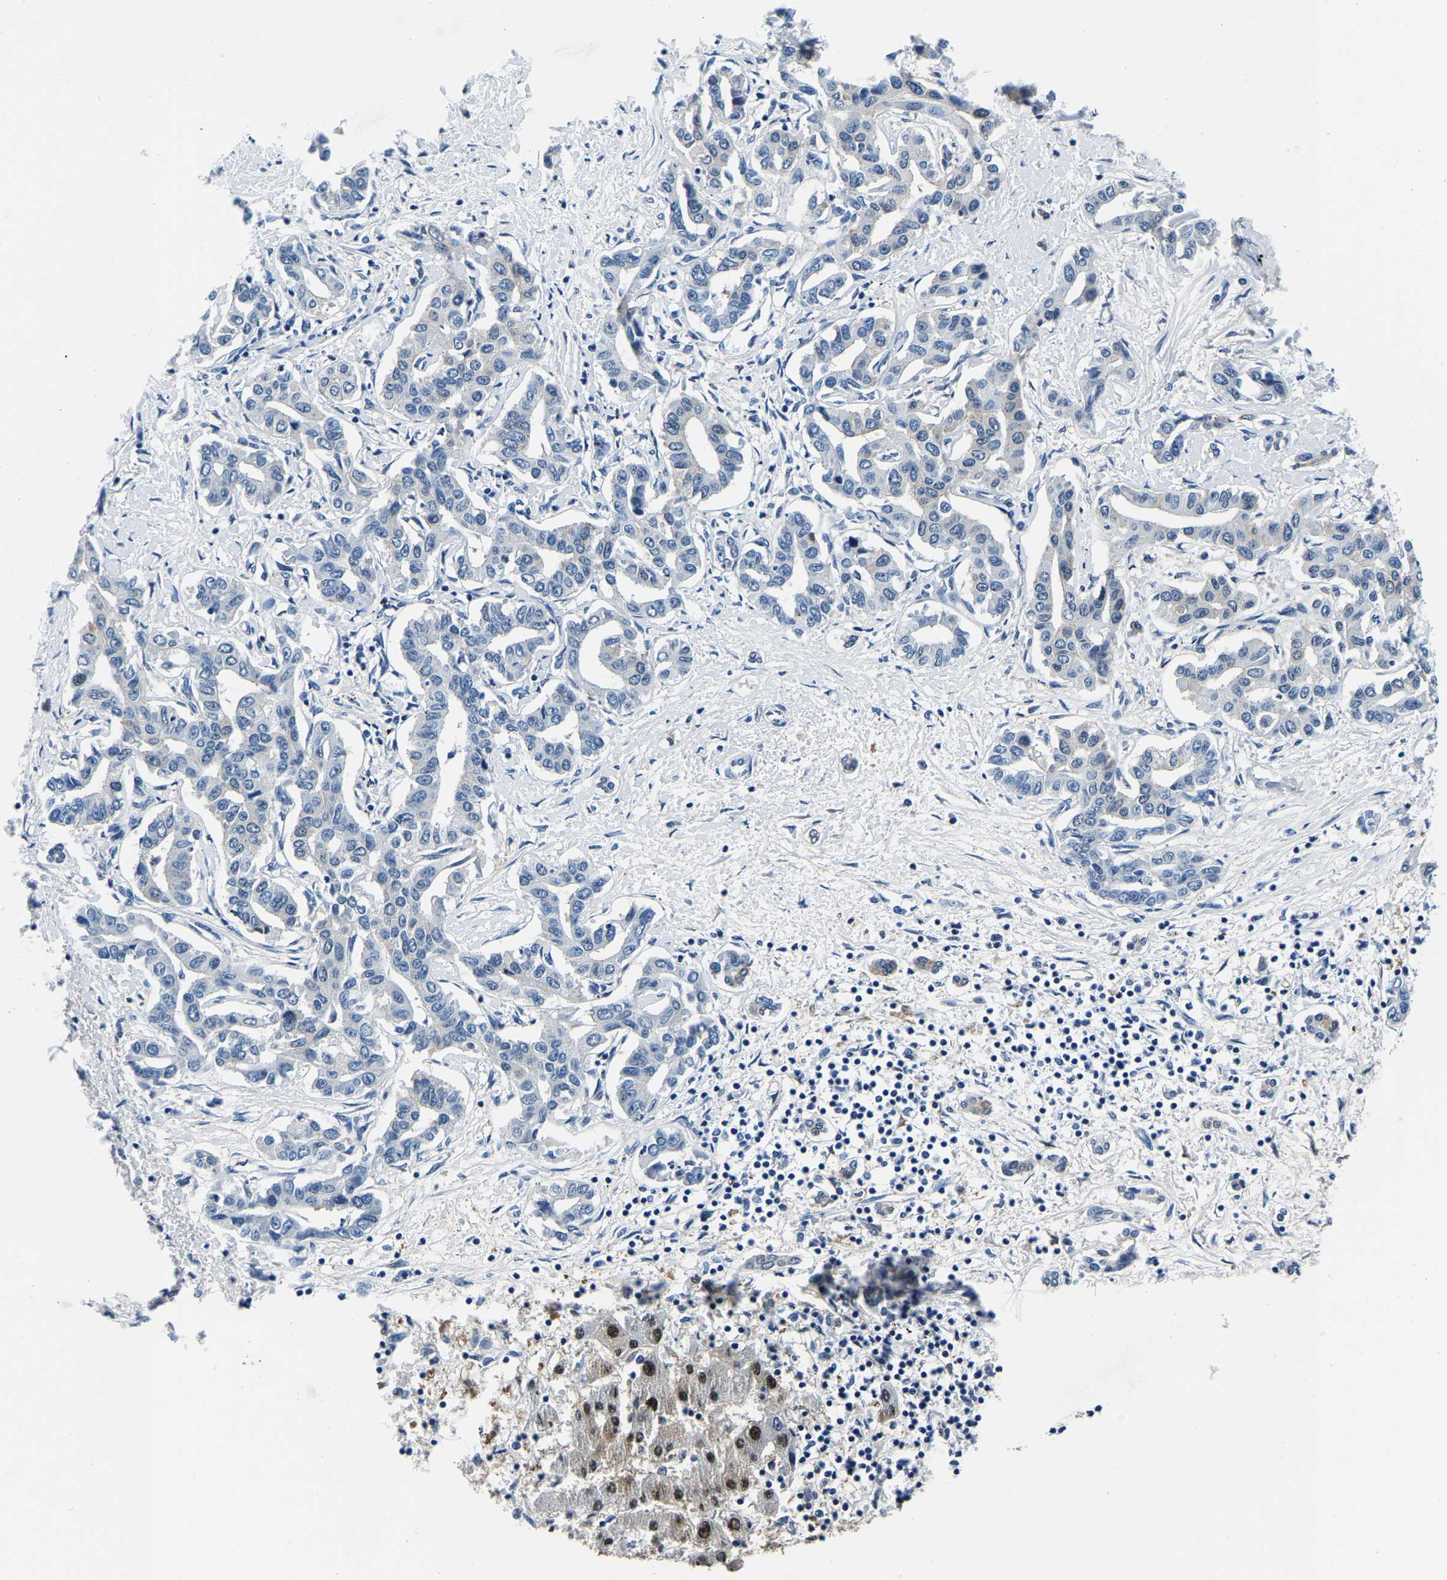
{"staining": {"intensity": "negative", "quantity": "none", "location": "none"}, "tissue": "liver cancer", "cell_type": "Tumor cells", "image_type": "cancer", "snomed": [{"axis": "morphology", "description": "Cholangiocarcinoma"}, {"axis": "topography", "description": "Liver"}], "caption": "DAB immunohistochemical staining of human liver cholangiocarcinoma demonstrates no significant positivity in tumor cells. The staining is performed using DAB brown chromogen with nuclei counter-stained in using hematoxylin.", "gene": "ACO1", "patient": {"sex": "male", "age": 59}}